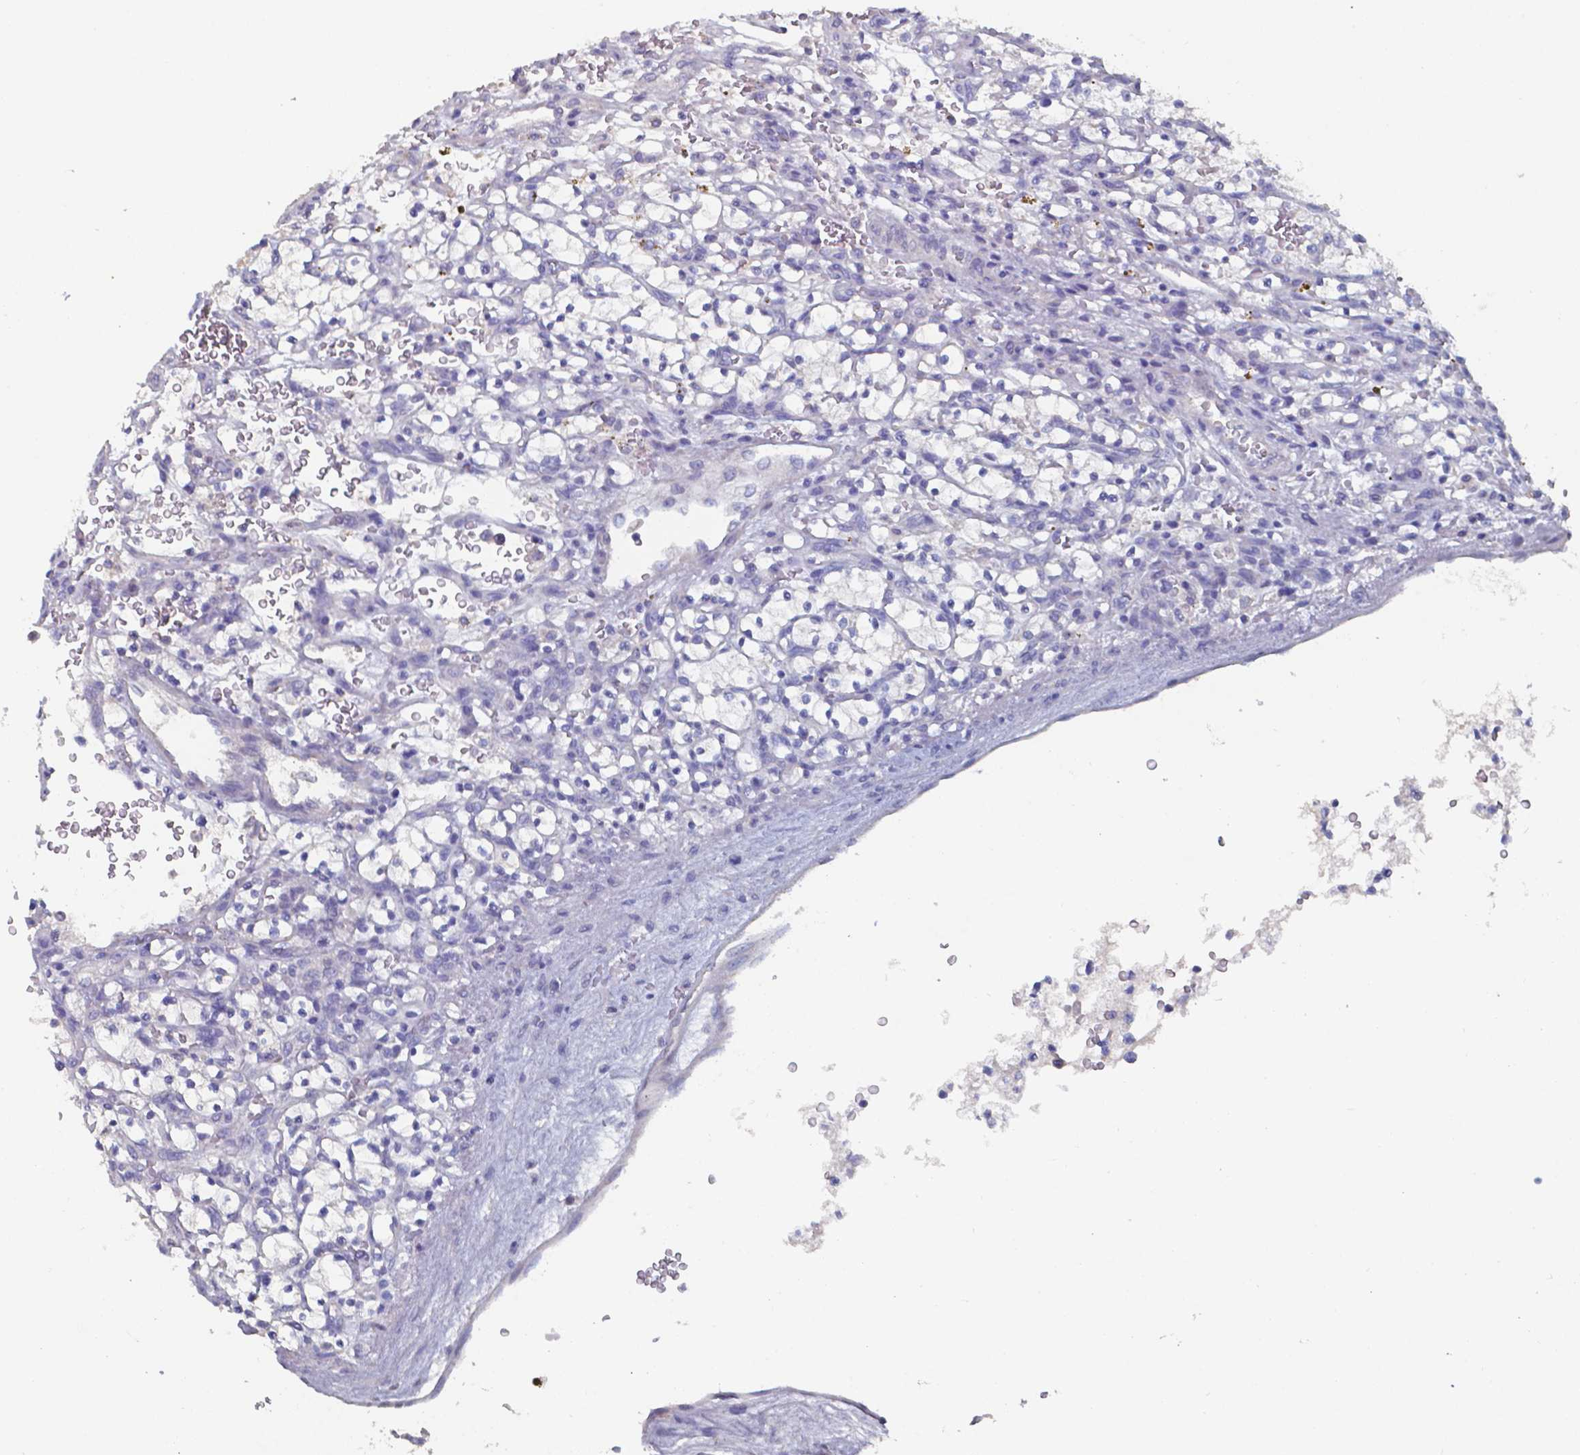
{"staining": {"intensity": "negative", "quantity": "none", "location": "none"}, "tissue": "renal cancer", "cell_type": "Tumor cells", "image_type": "cancer", "snomed": [{"axis": "morphology", "description": "Adenocarcinoma, NOS"}, {"axis": "topography", "description": "Kidney"}], "caption": "Tumor cells are negative for protein expression in human renal adenocarcinoma.", "gene": "FOXJ1", "patient": {"sex": "female", "age": 64}}